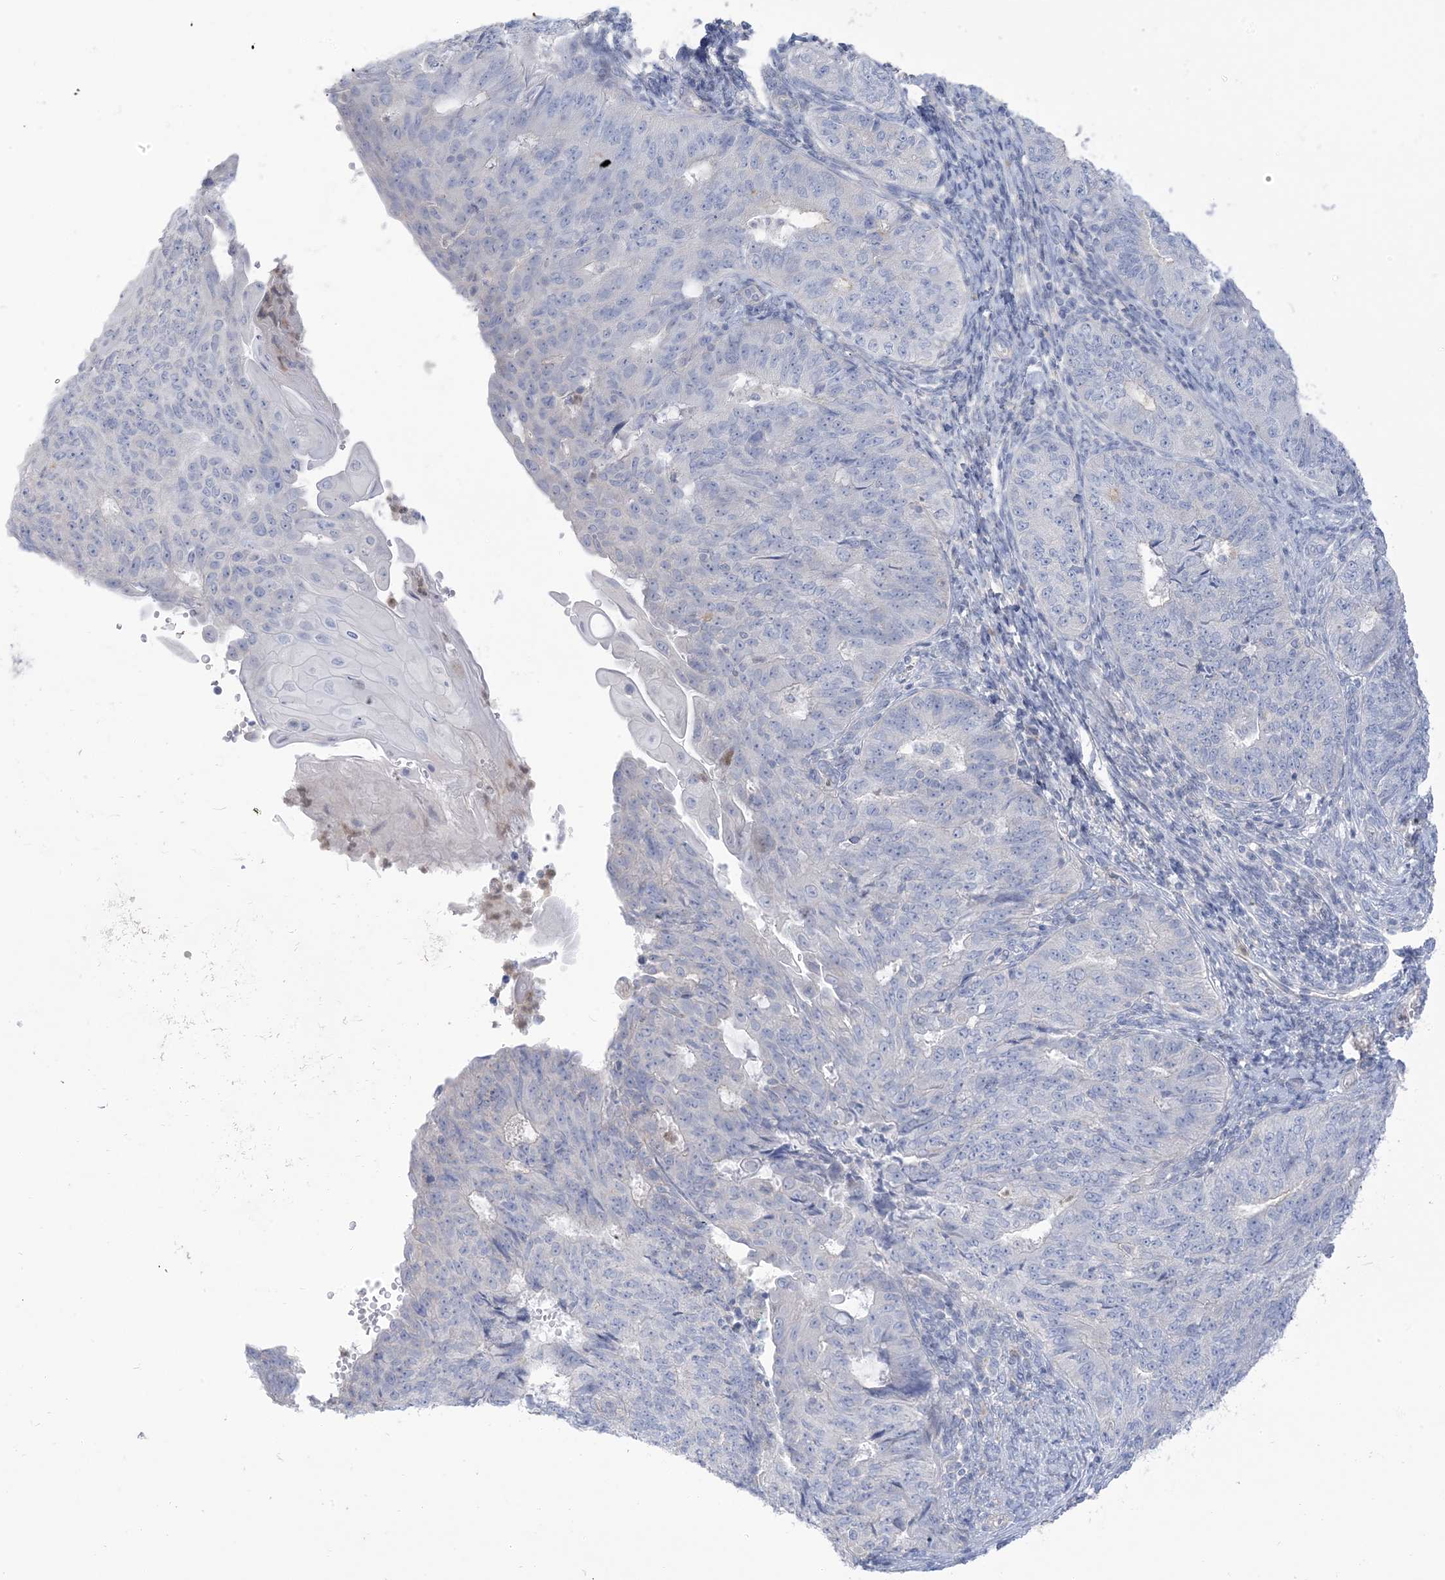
{"staining": {"intensity": "negative", "quantity": "none", "location": "none"}, "tissue": "endometrial cancer", "cell_type": "Tumor cells", "image_type": "cancer", "snomed": [{"axis": "morphology", "description": "Adenocarcinoma, NOS"}, {"axis": "topography", "description": "Endometrium"}], "caption": "Tumor cells are negative for protein expression in human endometrial cancer. The staining was performed using DAB to visualize the protein expression in brown, while the nuclei were stained in blue with hematoxylin (Magnification: 20x).", "gene": "MTHFD2L", "patient": {"sex": "female", "age": 32}}